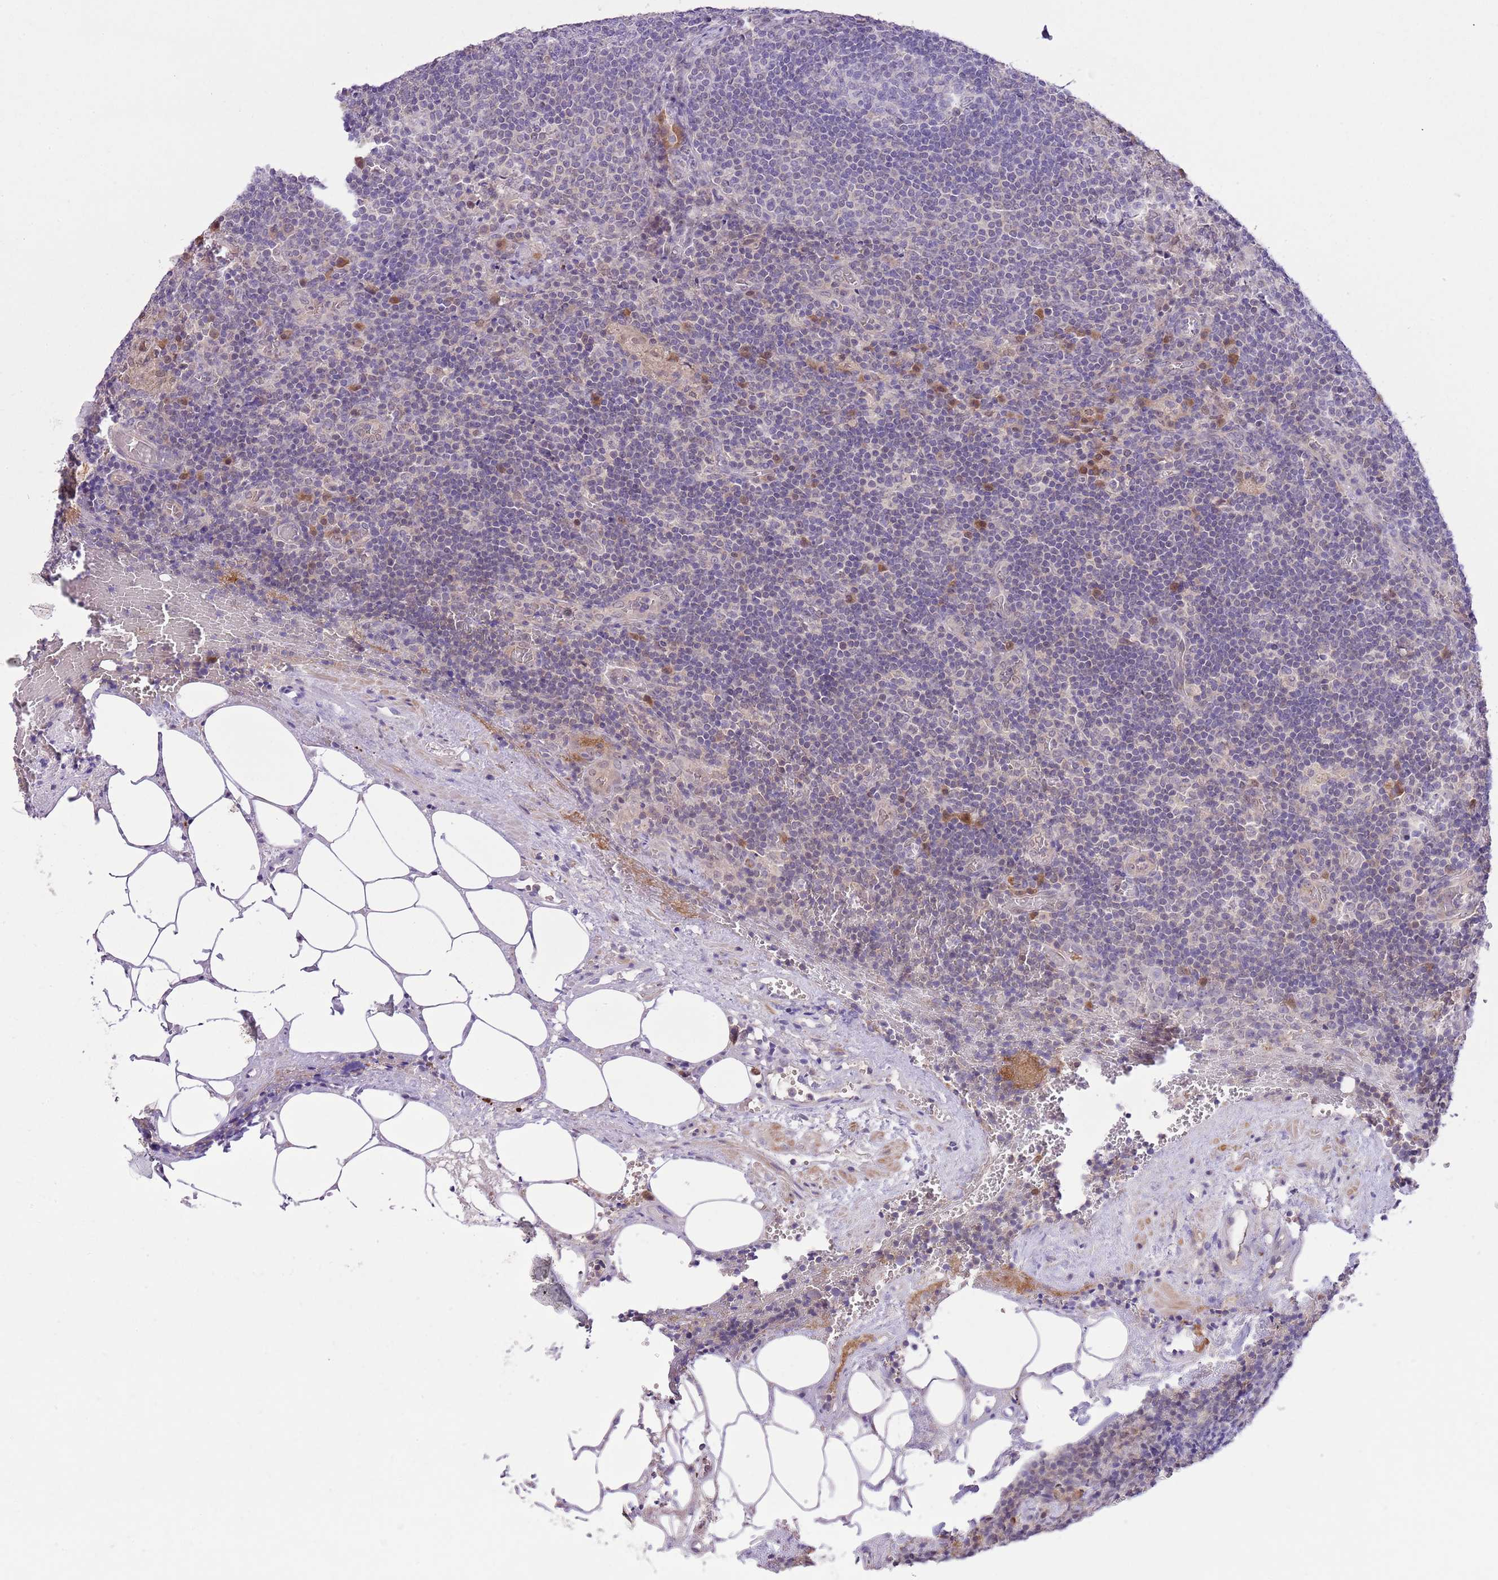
{"staining": {"intensity": "negative", "quantity": "none", "location": "none"}, "tissue": "lymph node", "cell_type": "Germinal center cells", "image_type": "normal", "snomed": [{"axis": "morphology", "description": "Normal tissue, NOS"}, {"axis": "topography", "description": "Lymph node"}], "caption": "IHC micrograph of benign lymph node: human lymph node stained with DAB (3,3'-diaminobenzidine) demonstrates no significant protein expression in germinal center cells. Brightfield microscopy of immunohistochemistry (IHC) stained with DAB (3,3'-diaminobenzidine) (brown) and hematoxylin (blue), captured at high magnification.", "gene": "GALK2", "patient": {"sex": "male", "age": 58}}